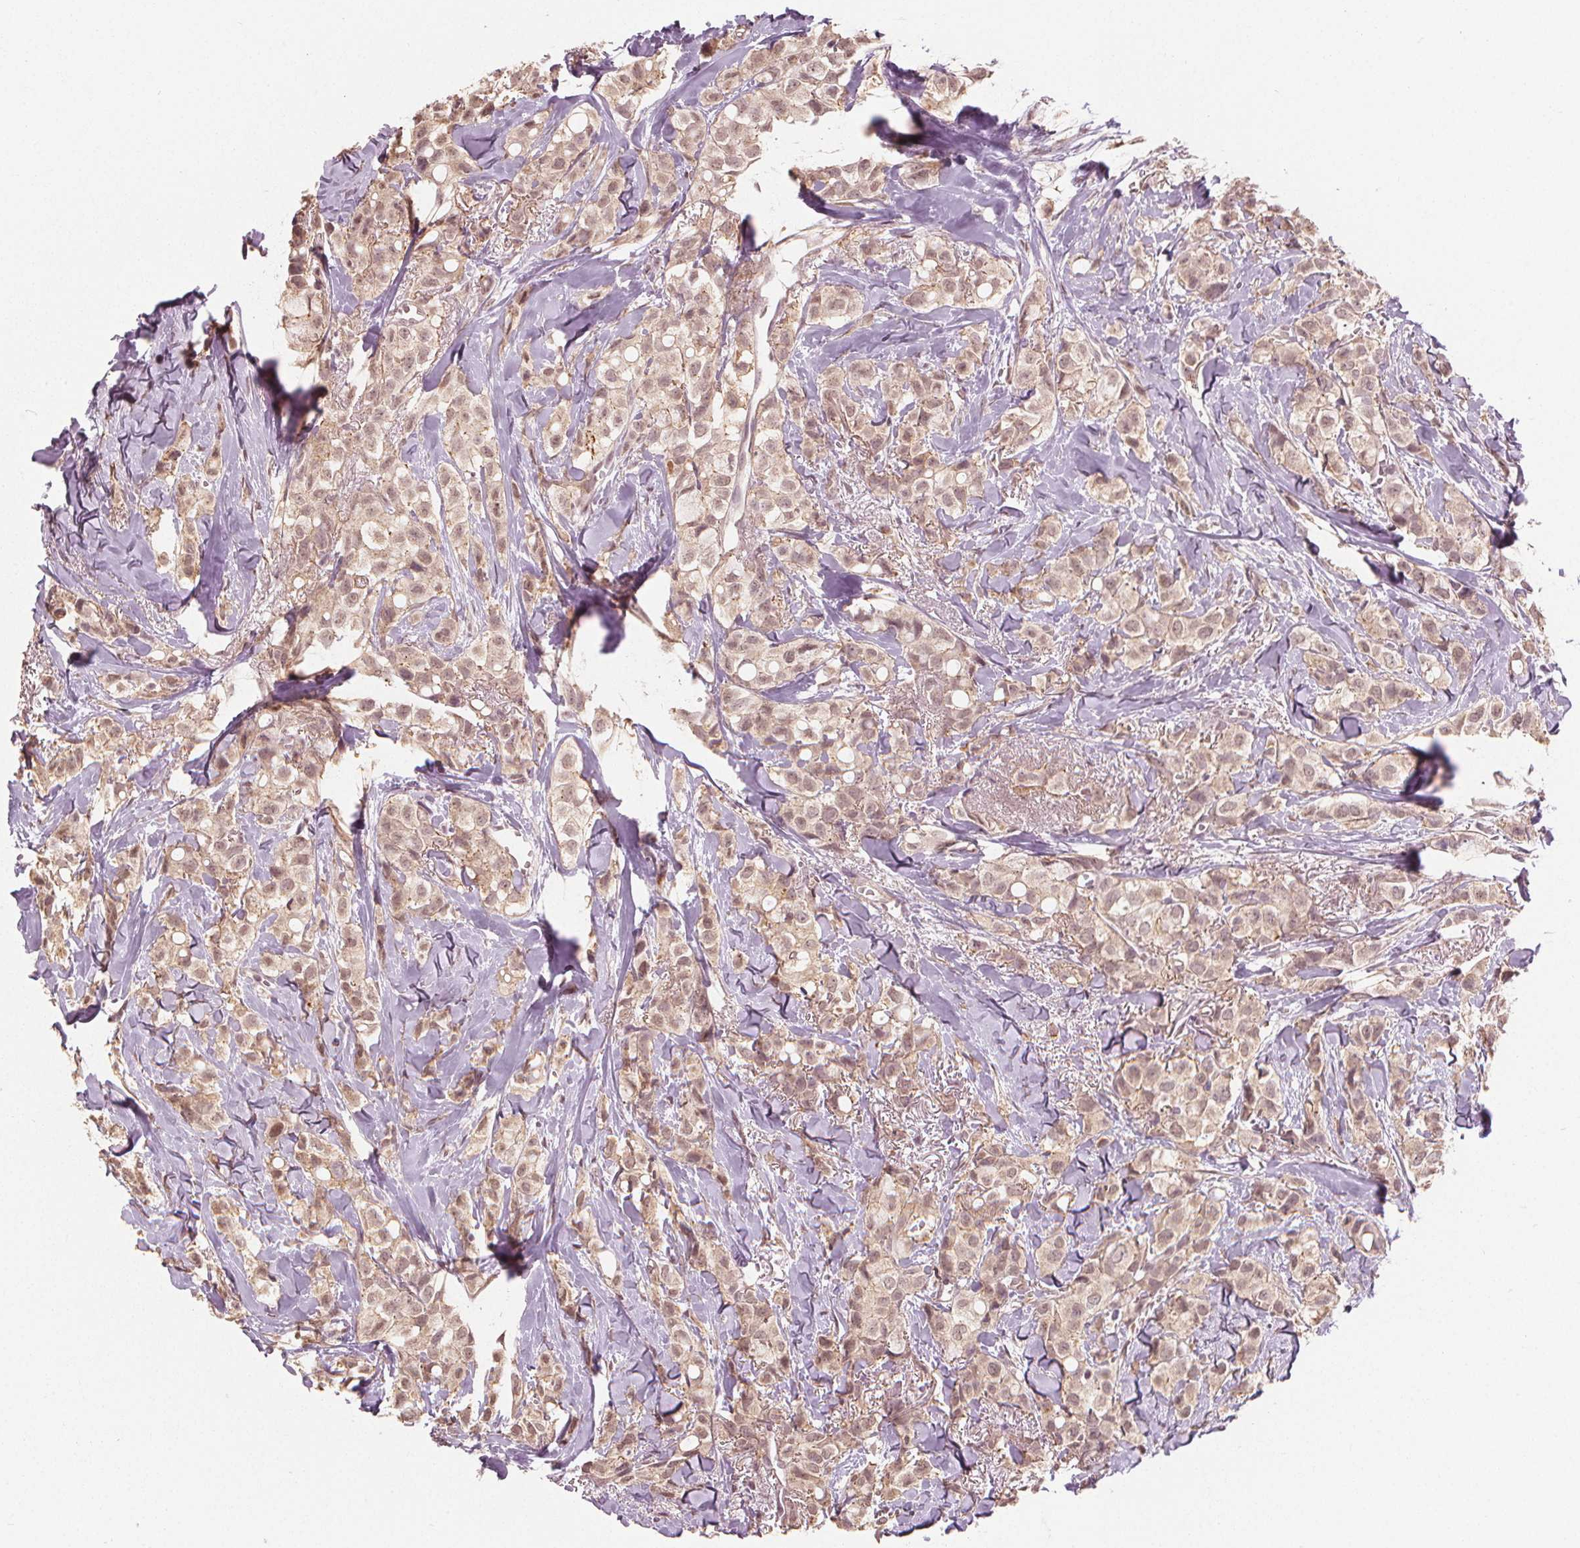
{"staining": {"intensity": "weak", "quantity": ">75%", "location": "nuclear"}, "tissue": "breast cancer", "cell_type": "Tumor cells", "image_type": "cancer", "snomed": [{"axis": "morphology", "description": "Duct carcinoma"}, {"axis": "topography", "description": "Breast"}], "caption": "The image displays immunohistochemical staining of breast cancer. There is weak nuclear expression is present in about >75% of tumor cells. (Brightfield microscopy of DAB IHC at high magnification).", "gene": "CLBA1", "patient": {"sex": "female", "age": 85}}